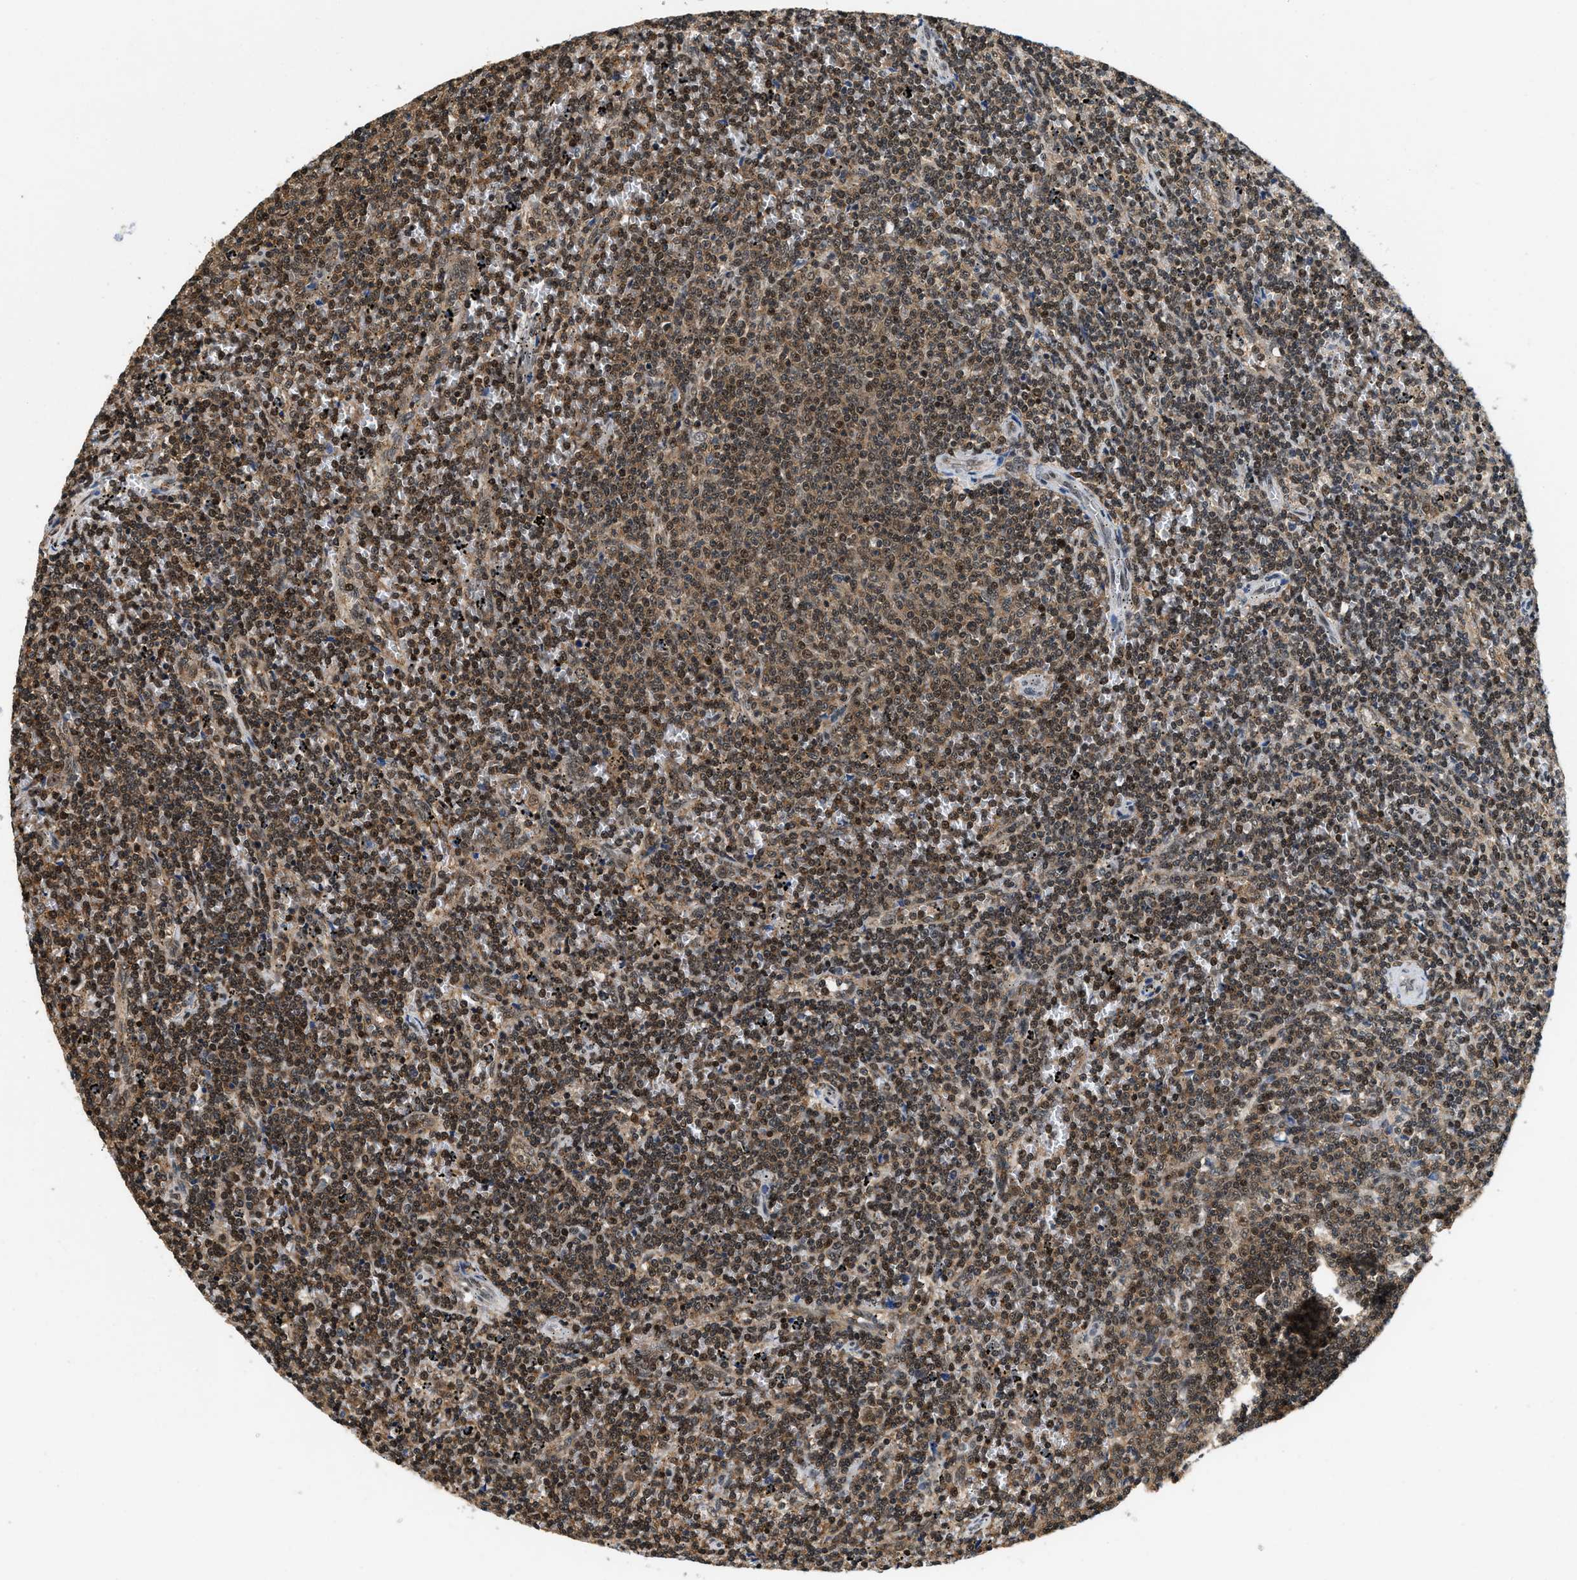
{"staining": {"intensity": "moderate", "quantity": "25%-75%", "location": "cytoplasmic/membranous,nuclear"}, "tissue": "lymphoma", "cell_type": "Tumor cells", "image_type": "cancer", "snomed": [{"axis": "morphology", "description": "Malignant lymphoma, non-Hodgkin's type, Low grade"}, {"axis": "topography", "description": "Spleen"}], "caption": "Immunohistochemistry staining of malignant lymphoma, non-Hodgkin's type (low-grade), which reveals medium levels of moderate cytoplasmic/membranous and nuclear staining in about 25%-75% of tumor cells indicating moderate cytoplasmic/membranous and nuclear protein positivity. The staining was performed using DAB (3,3'-diaminobenzidine) (brown) for protein detection and nuclei were counterstained in hematoxylin (blue).", "gene": "ATF7IP", "patient": {"sex": "female", "age": 50}}